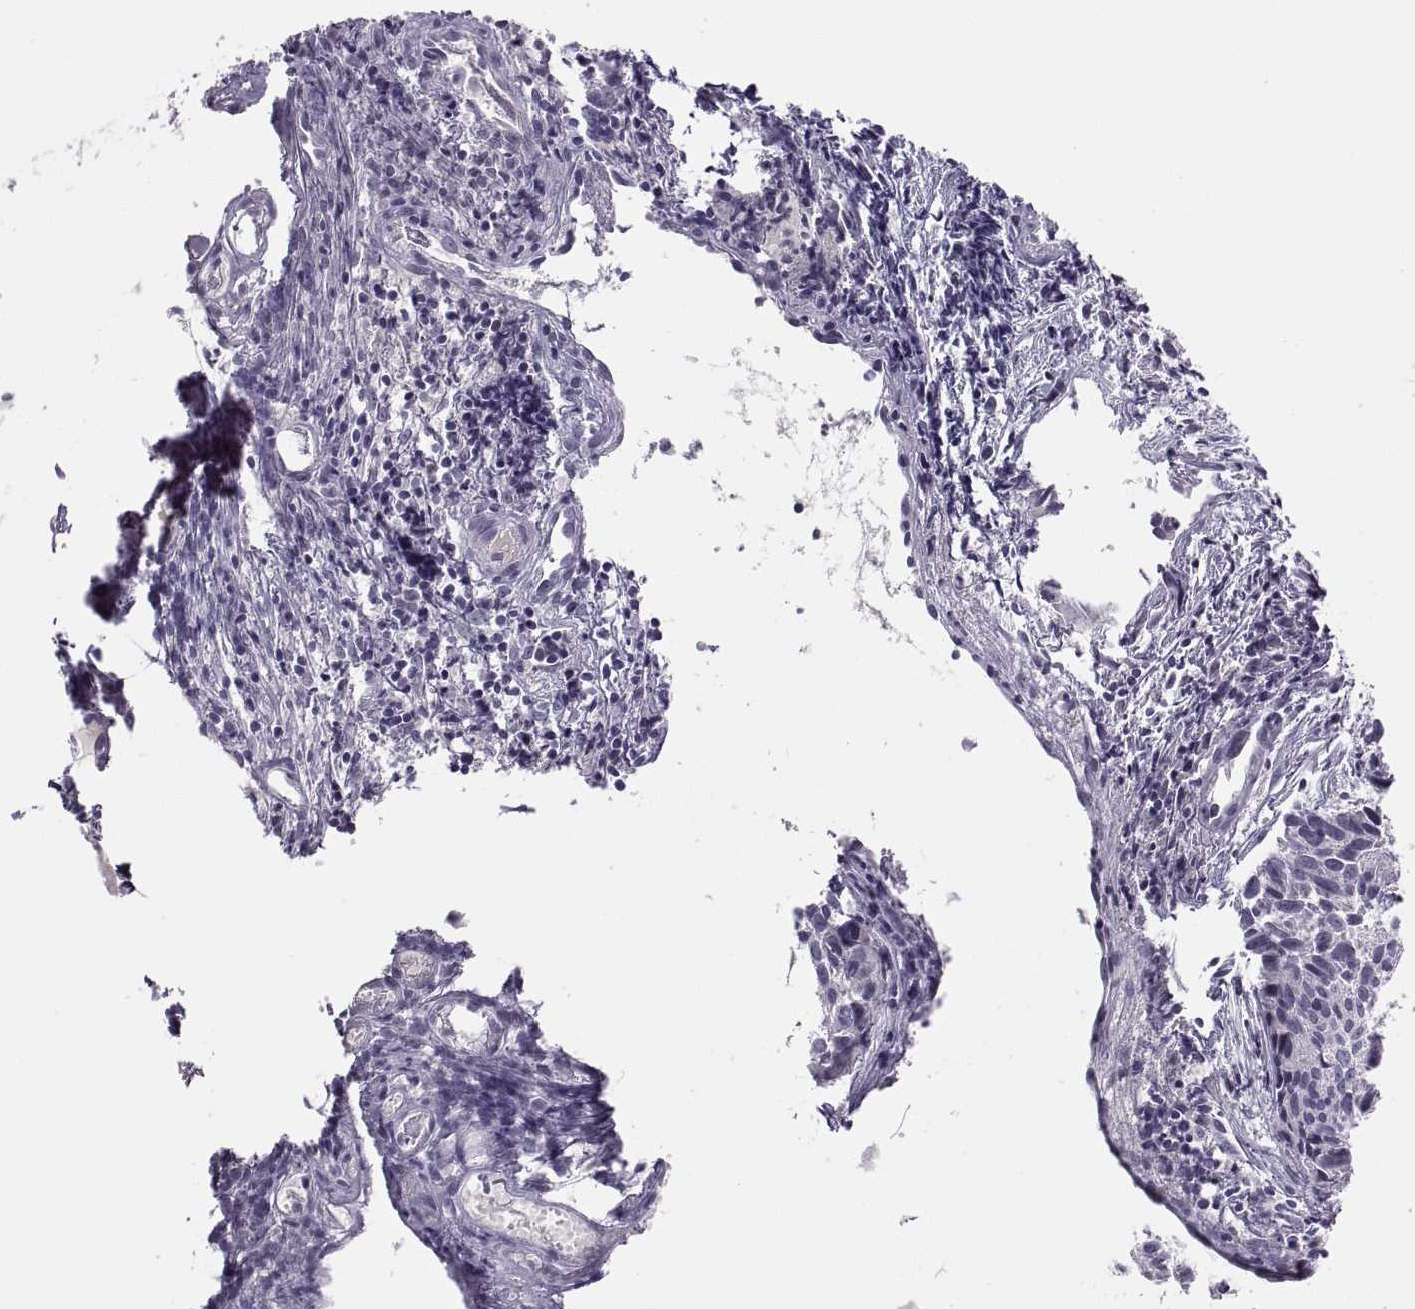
{"staining": {"intensity": "negative", "quantity": "none", "location": "none"}, "tissue": "cervical cancer", "cell_type": "Tumor cells", "image_type": "cancer", "snomed": [{"axis": "morphology", "description": "Squamous cell carcinoma, NOS"}, {"axis": "topography", "description": "Cervix"}], "caption": "IHC histopathology image of cervical cancer stained for a protein (brown), which displays no staining in tumor cells. (Brightfield microscopy of DAB immunohistochemistry (IHC) at high magnification).", "gene": "CHCT1", "patient": {"sex": "female", "age": 30}}